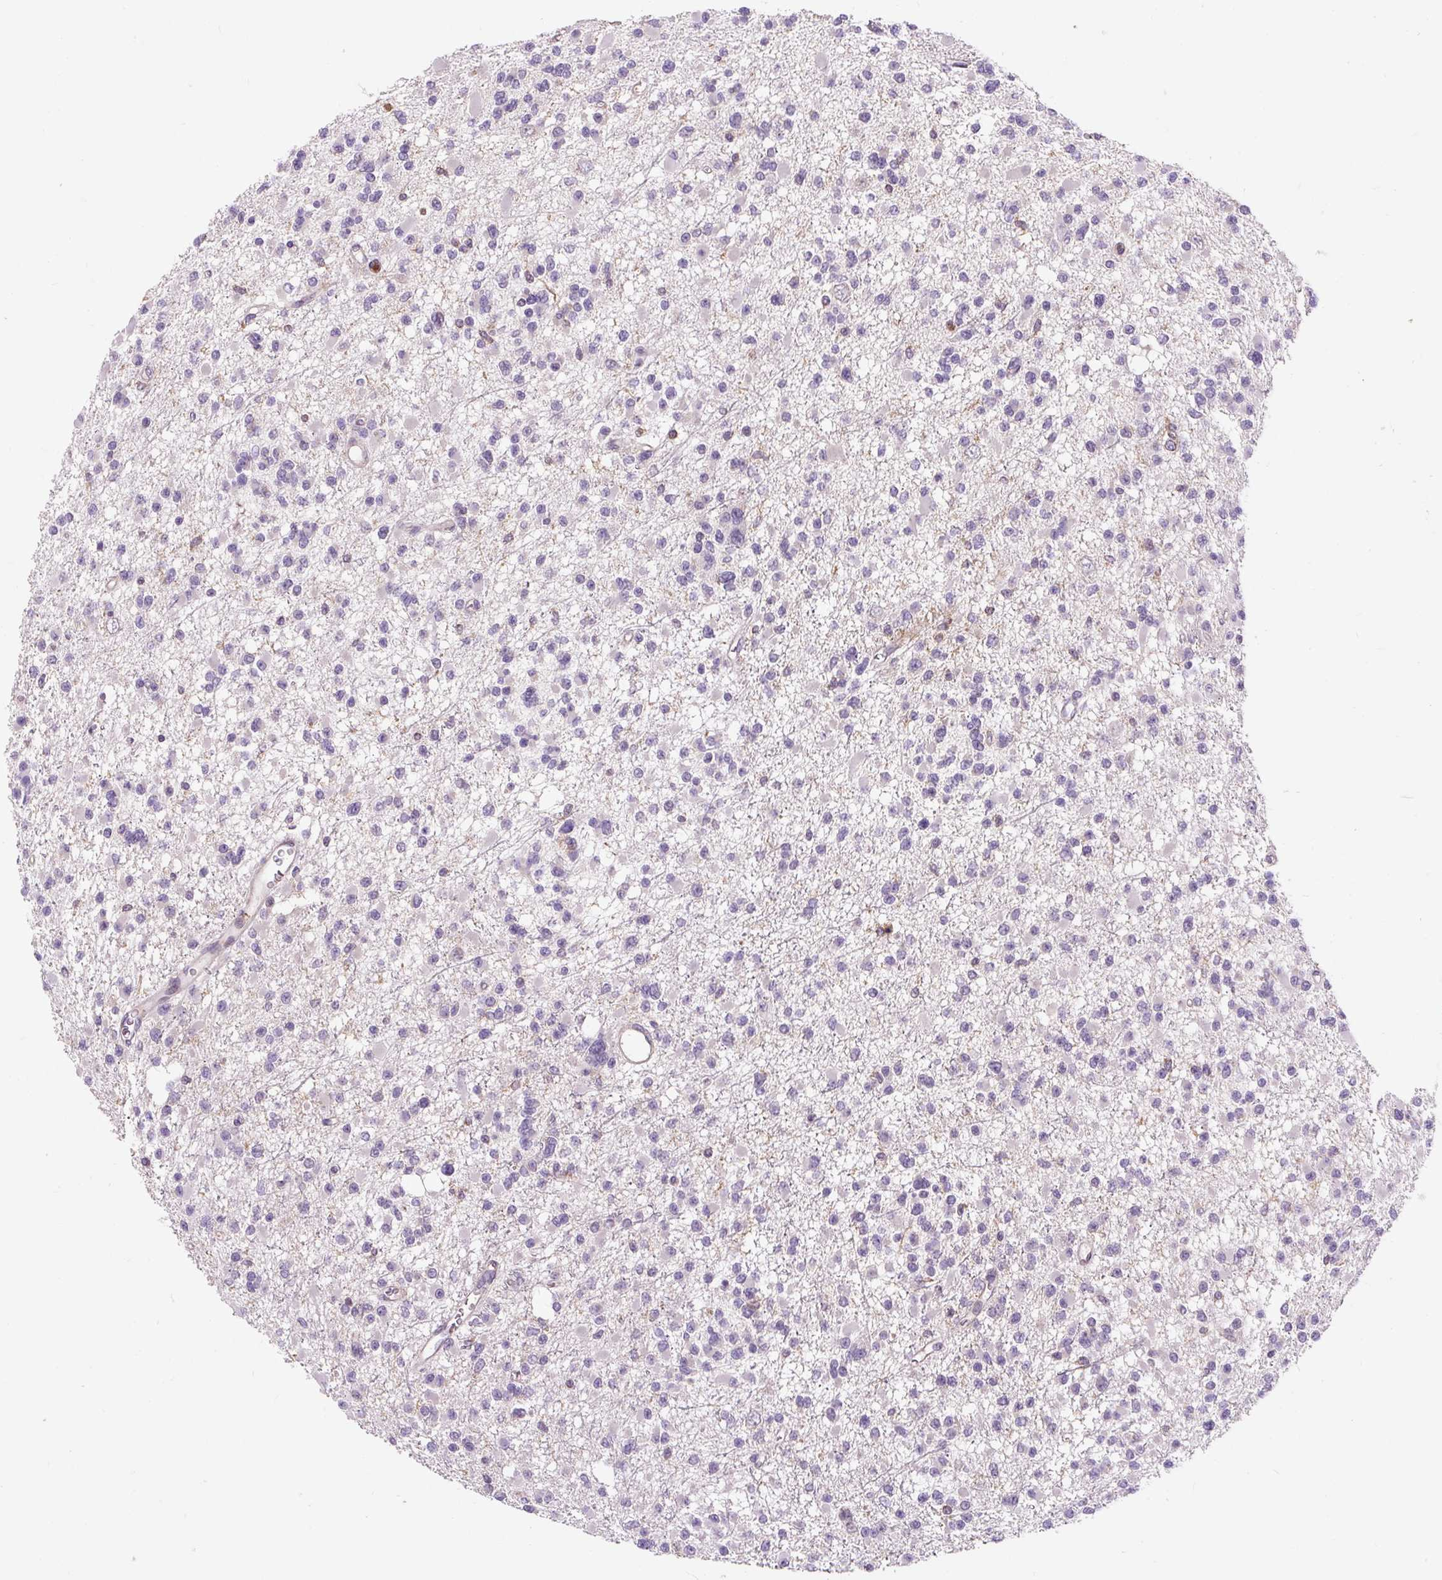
{"staining": {"intensity": "negative", "quantity": "none", "location": "none"}, "tissue": "glioma", "cell_type": "Tumor cells", "image_type": "cancer", "snomed": [{"axis": "morphology", "description": "Glioma, malignant, Low grade"}, {"axis": "topography", "description": "Brain"}], "caption": "Protein analysis of malignant low-grade glioma shows no significant staining in tumor cells.", "gene": "CISD3", "patient": {"sex": "female", "age": 22}}